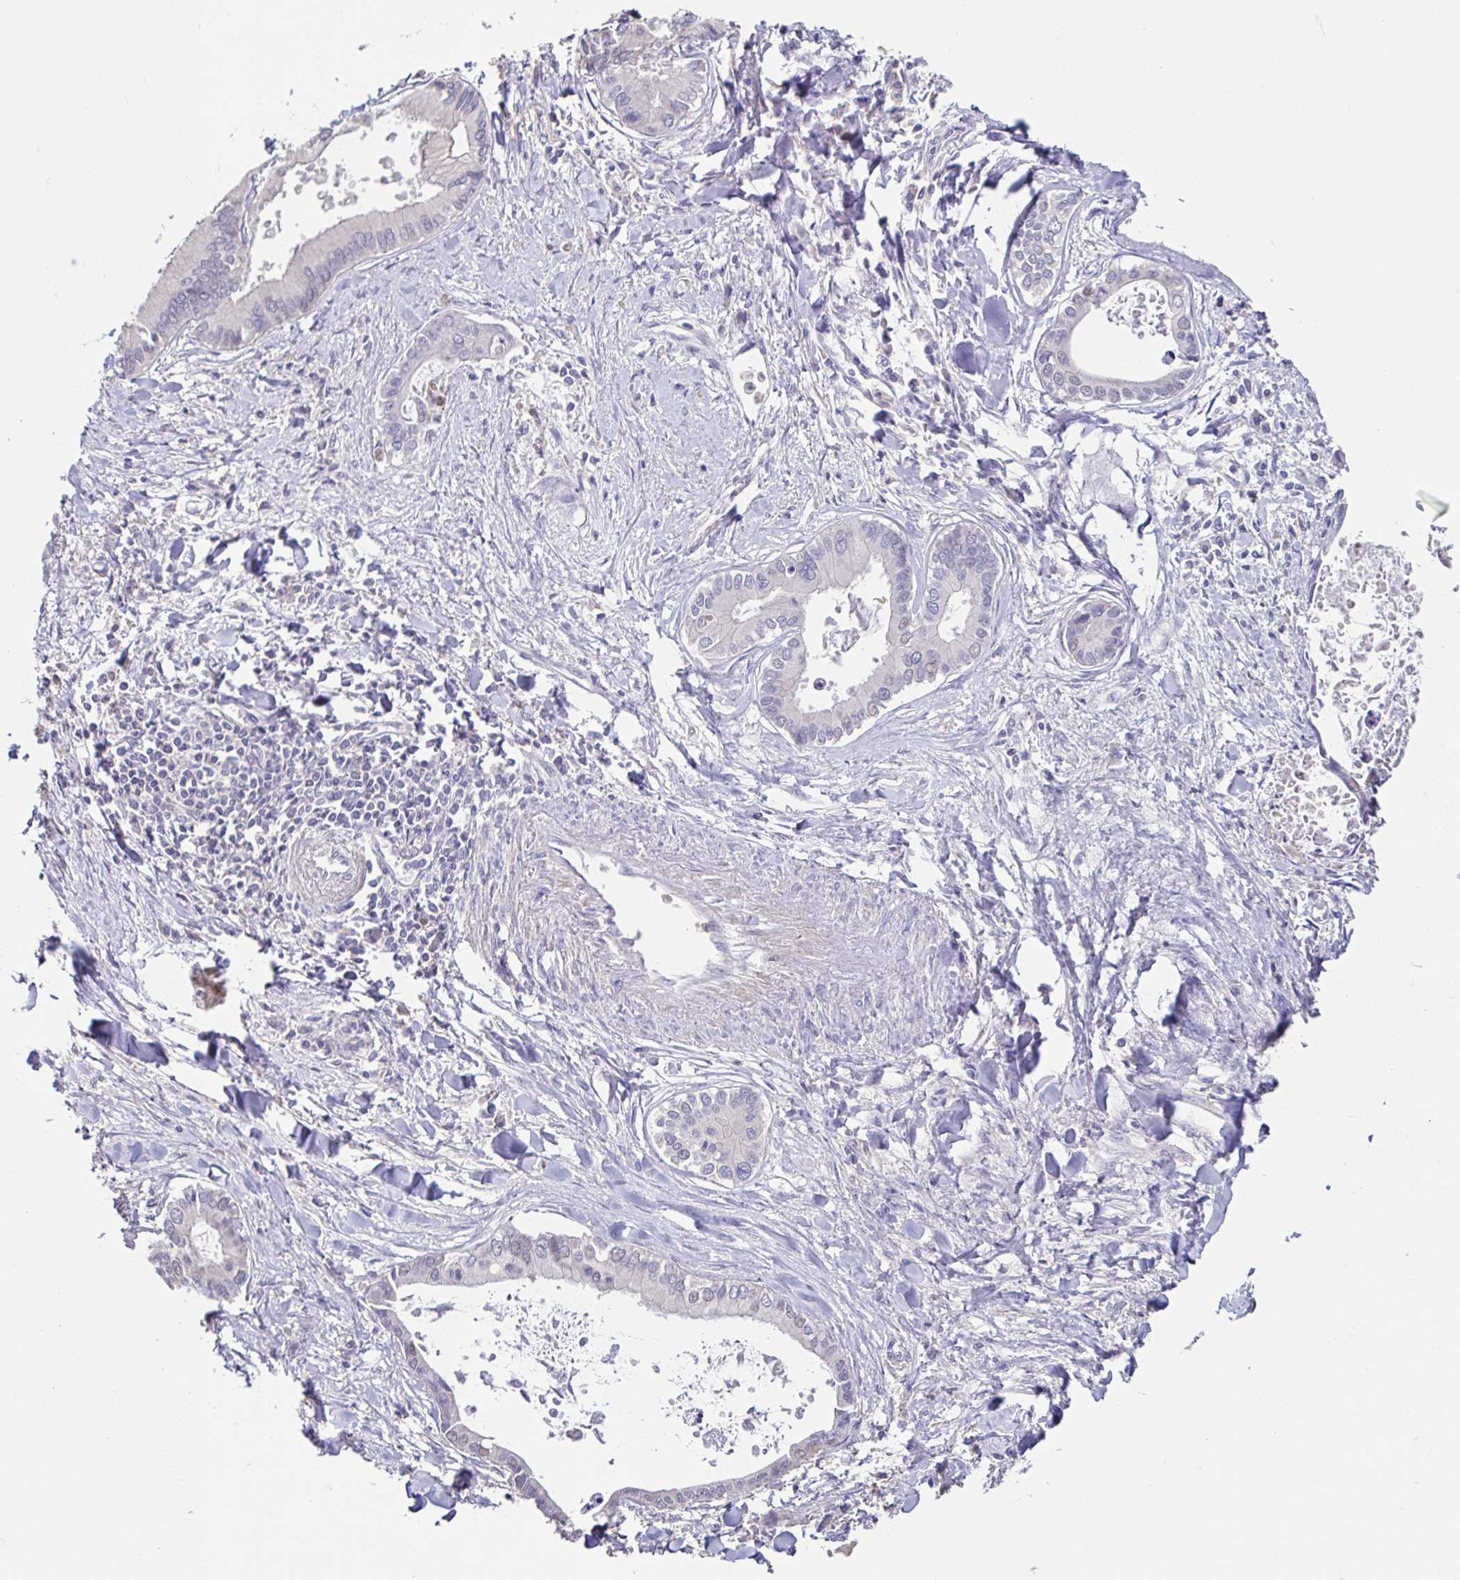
{"staining": {"intensity": "negative", "quantity": "none", "location": "none"}, "tissue": "liver cancer", "cell_type": "Tumor cells", "image_type": "cancer", "snomed": [{"axis": "morphology", "description": "Cholangiocarcinoma"}, {"axis": "topography", "description": "Liver"}], "caption": "Immunohistochemistry (IHC) of human cholangiocarcinoma (liver) shows no staining in tumor cells.", "gene": "ACTRT2", "patient": {"sex": "male", "age": 66}}